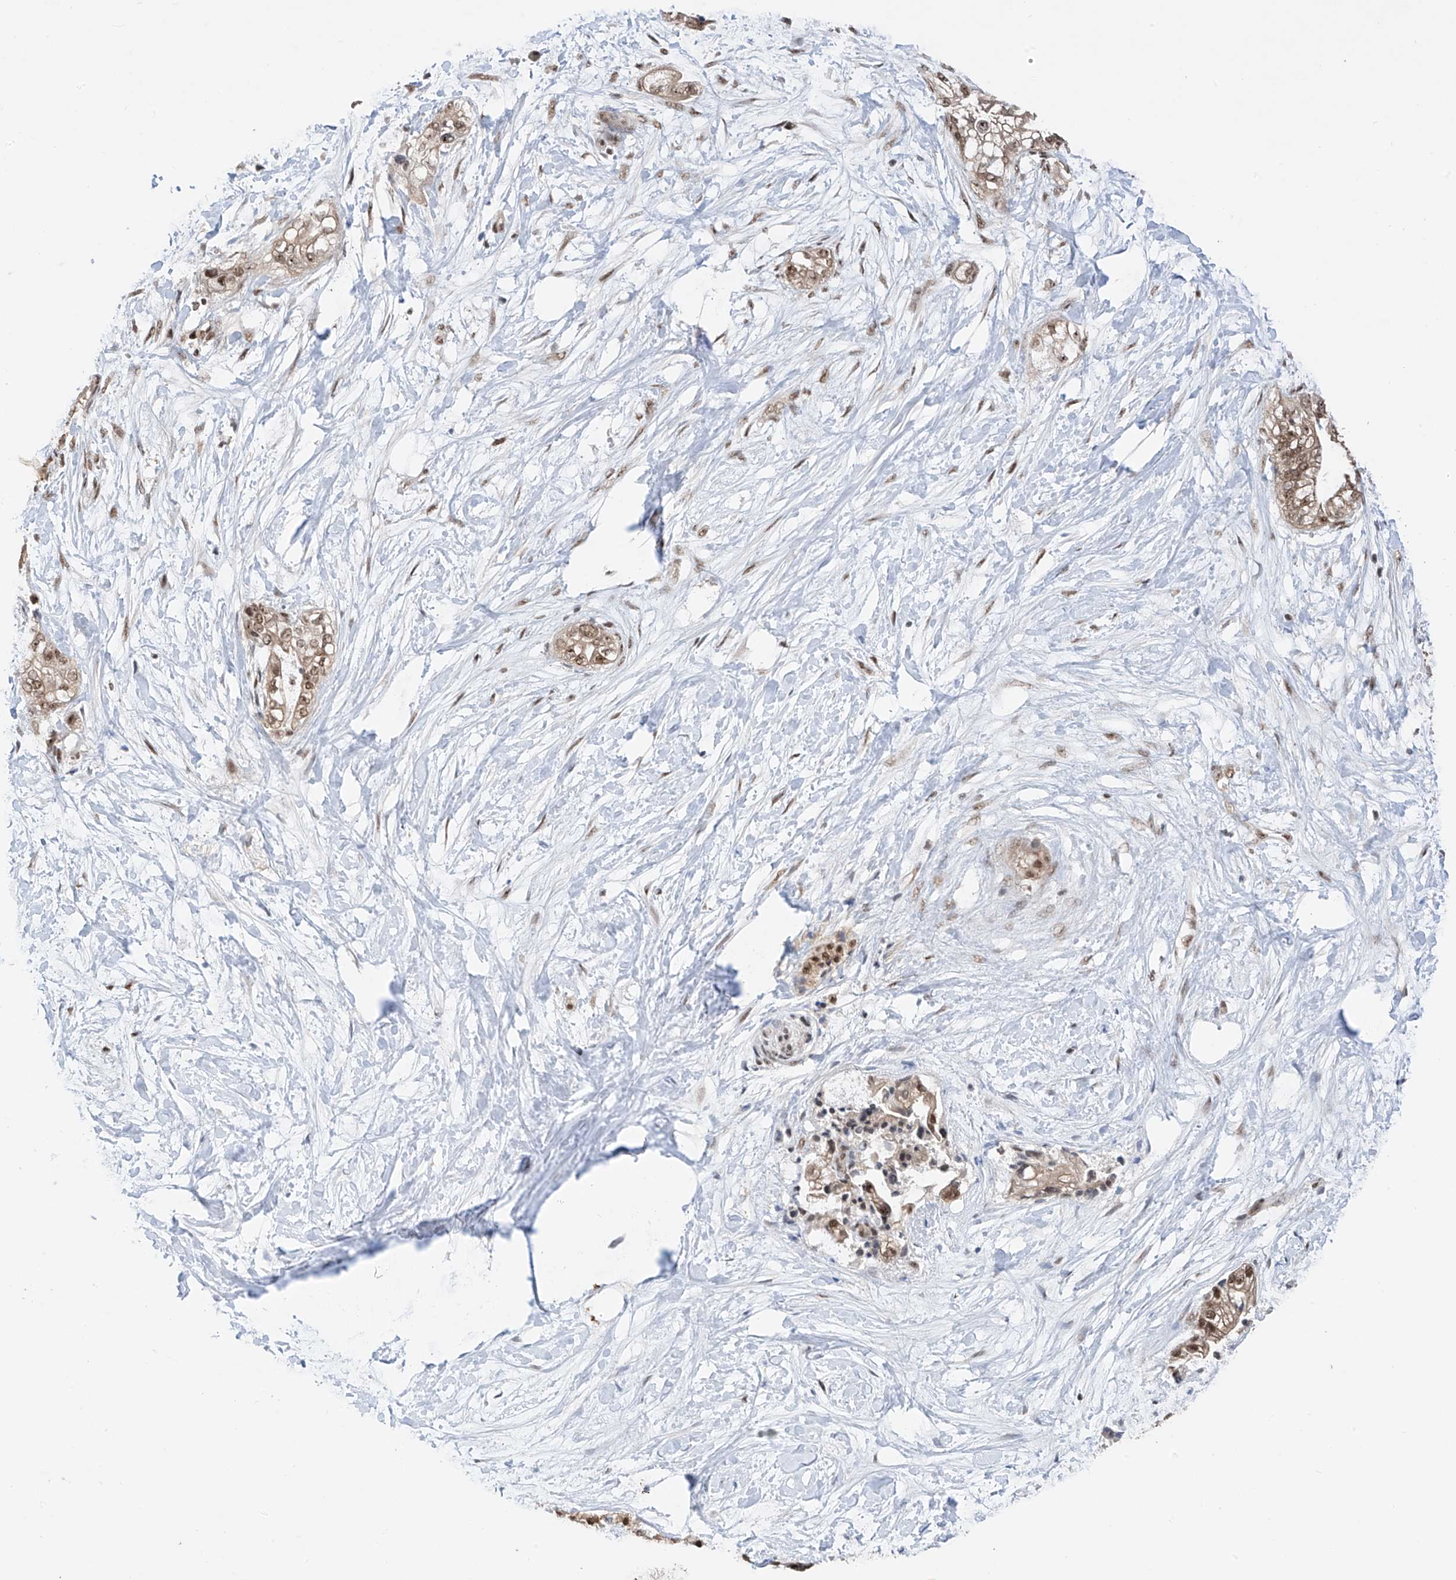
{"staining": {"intensity": "moderate", "quantity": ">75%", "location": "nuclear"}, "tissue": "pancreatic cancer", "cell_type": "Tumor cells", "image_type": "cancer", "snomed": [{"axis": "morphology", "description": "Adenocarcinoma, NOS"}, {"axis": "topography", "description": "Pancreas"}], "caption": "Approximately >75% of tumor cells in pancreatic cancer (adenocarcinoma) demonstrate moderate nuclear protein staining as visualized by brown immunohistochemical staining.", "gene": "RPAIN", "patient": {"sex": "male", "age": 68}}